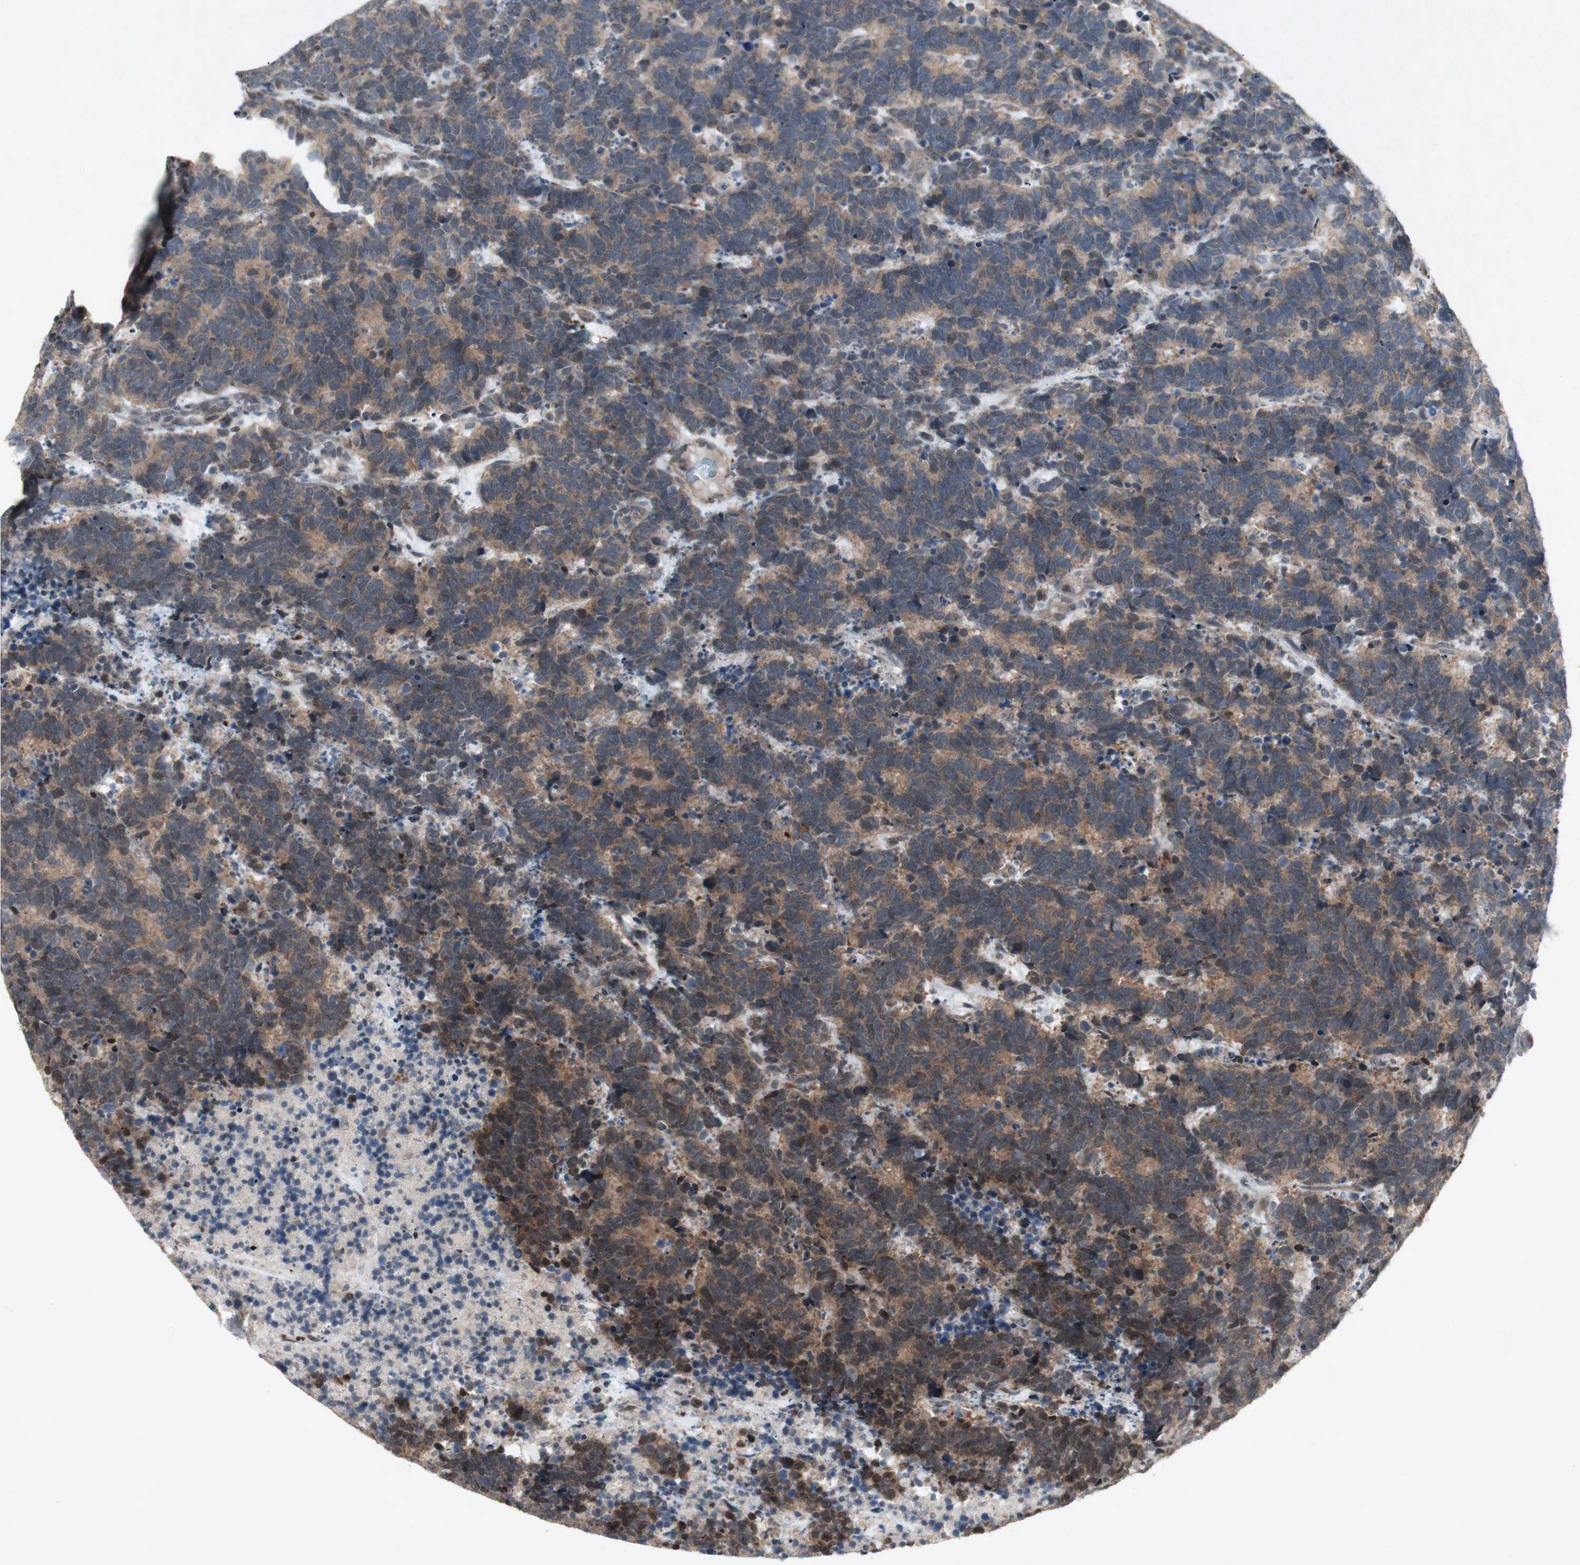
{"staining": {"intensity": "moderate", "quantity": ">75%", "location": "cytoplasmic/membranous"}, "tissue": "carcinoid", "cell_type": "Tumor cells", "image_type": "cancer", "snomed": [{"axis": "morphology", "description": "Carcinoma, NOS"}, {"axis": "morphology", "description": "Carcinoid, malignant, NOS"}, {"axis": "topography", "description": "Urinary bladder"}], "caption": "A high-resolution image shows IHC staining of carcinoid, which reveals moderate cytoplasmic/membranous positivity in about >75% of tumor cells.", "gene": "PLXNA1", "patient": {"sex": "male", "age": 57}}